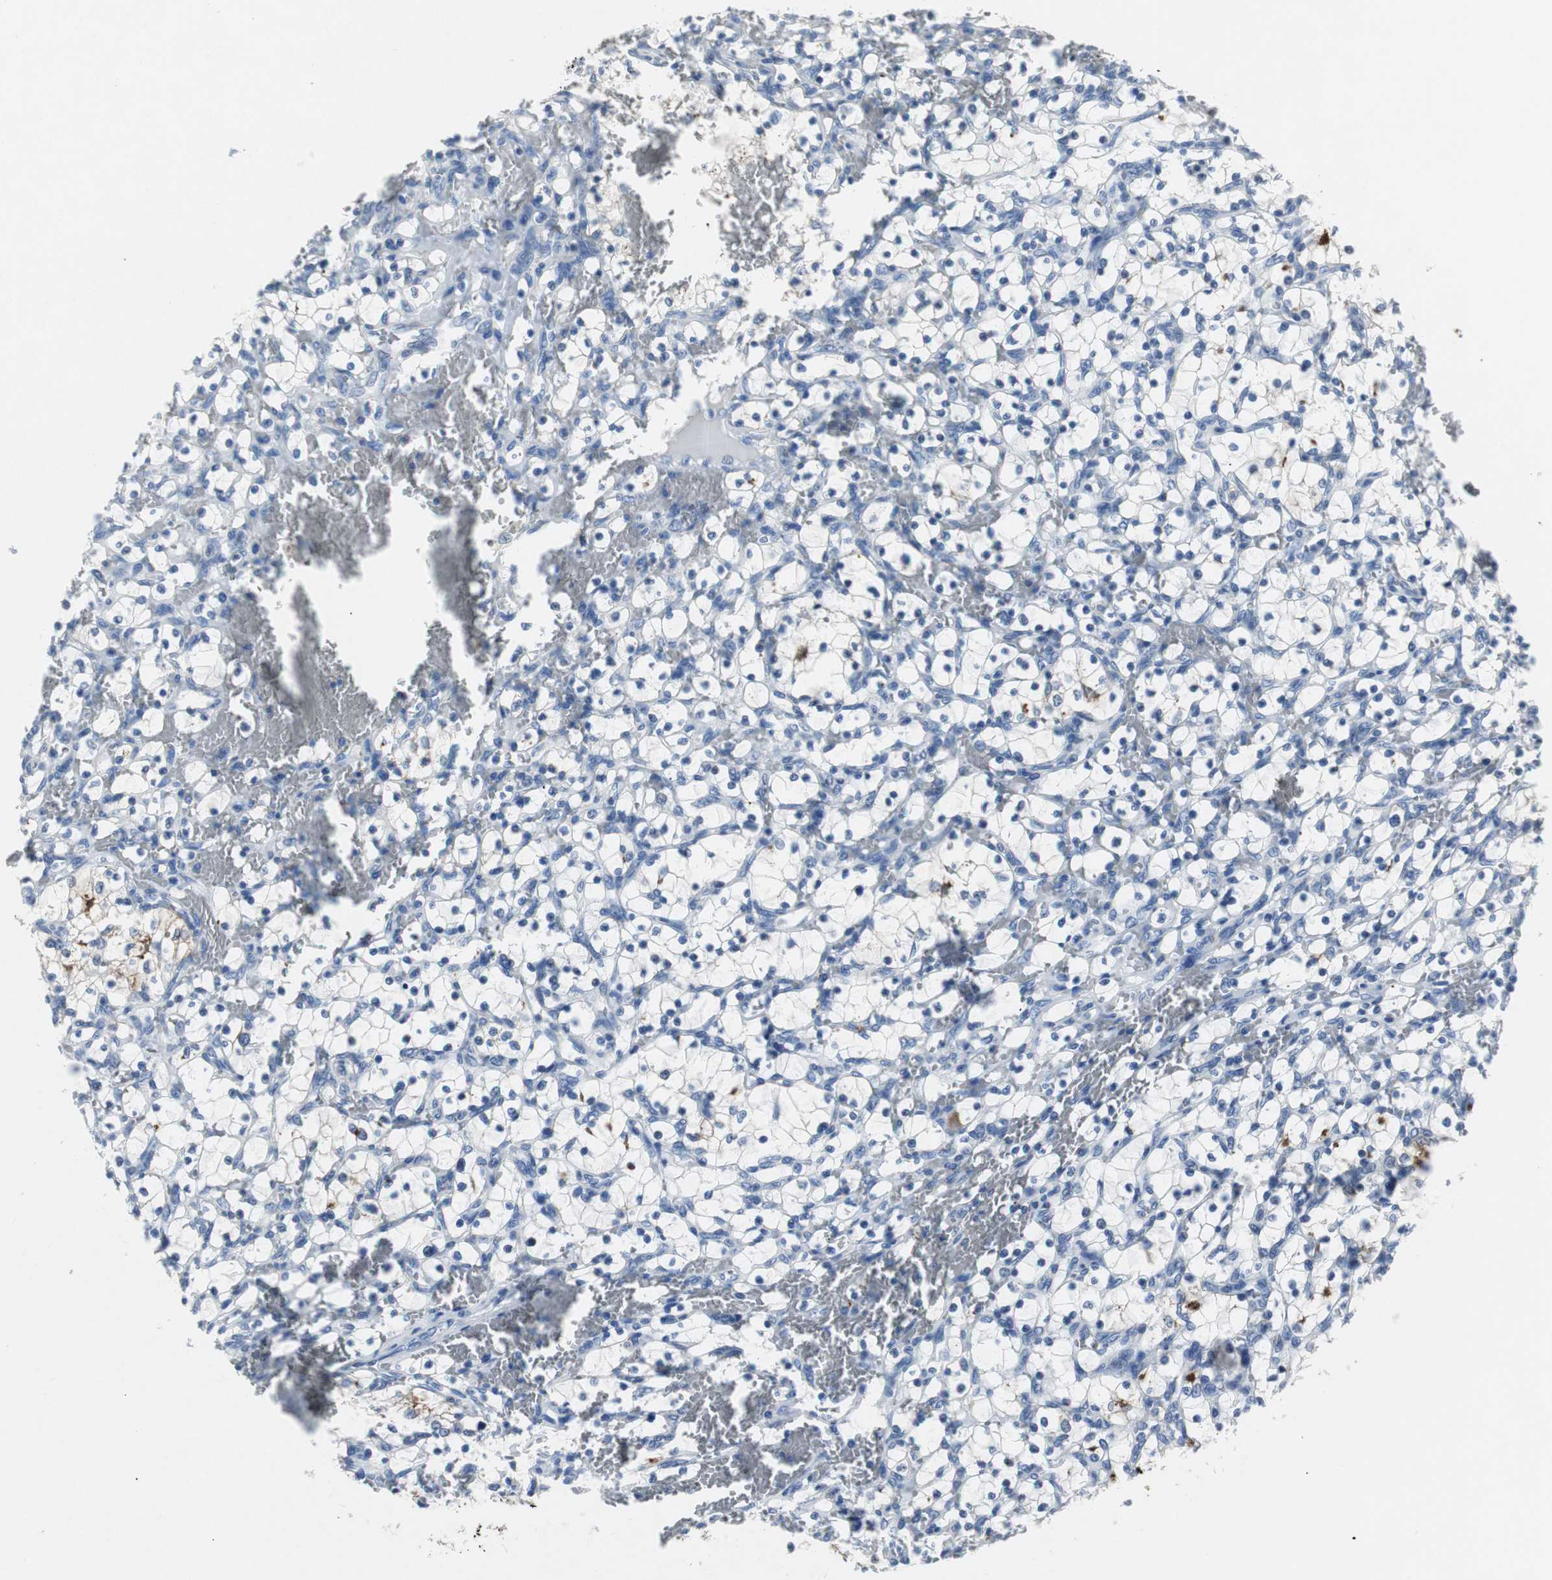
{"staining": {"intensity": "strong", "quantity": "25%-75%", "location": "cytoplasmic/membranous"}, "tissue": "renal cancer", "cell_type": "Tumor cells", "image_type": "cancer", "snomed": [{"axis": "morphology", "description": "Adenocarcinoma, NOS"}, {"axis": "topography", "description": "Kidney"}], "caption": "Renal cancer stained with immunohistochemistry (IHC) exhibits strong cytoplasmic/membranous expression in approximately 25%-75% of tumor cells.", "gene": "LRP2", "patient": {"sex": "female", "age": 69}}